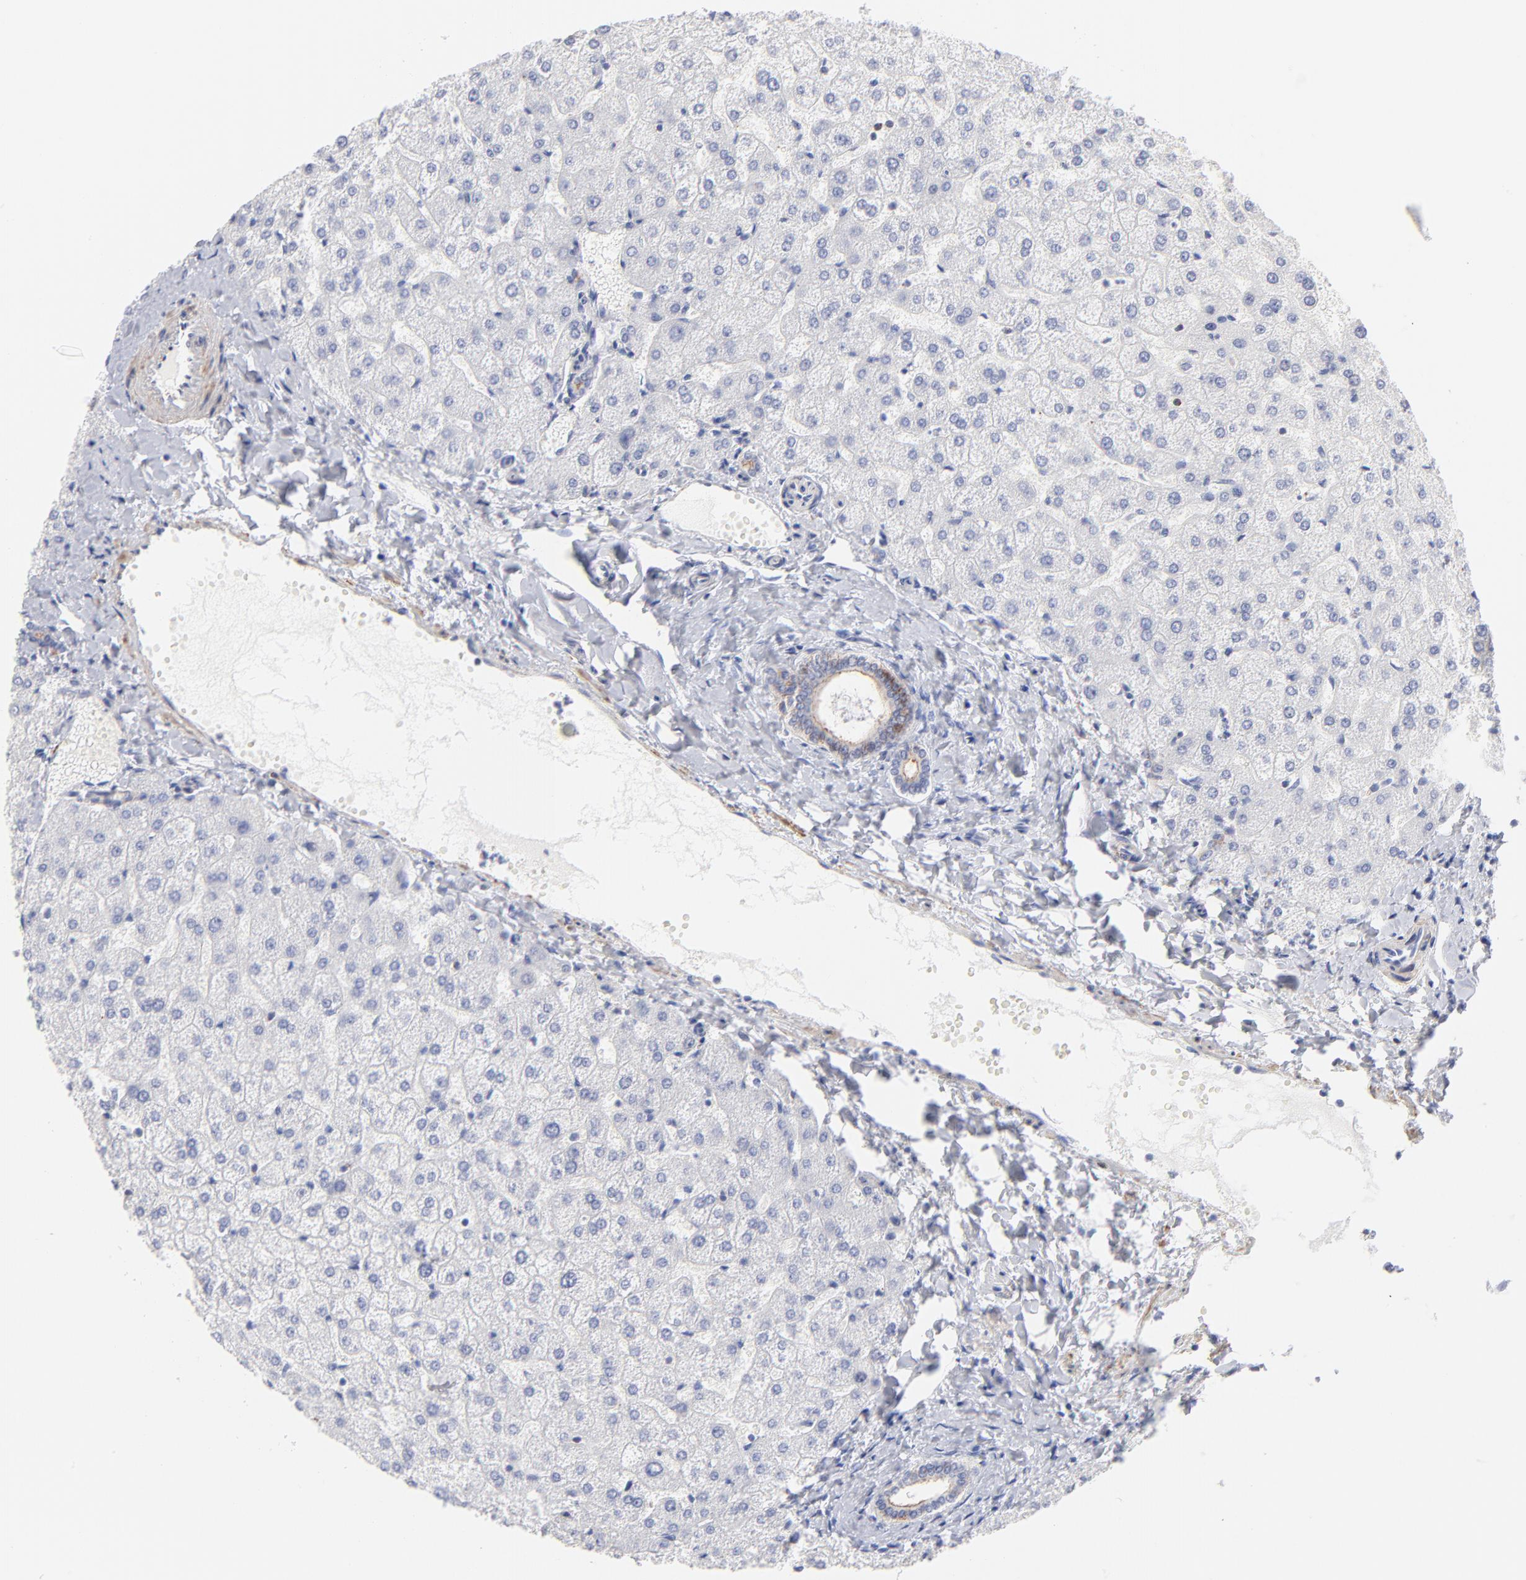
{"staining": {"intensity": "weak", "quantity": ">75%", "location": "cytoplasmic/membranous"}, "tissue": "liver", "cell_type": "Cholangiocytes", "image_type": "normal", "snomed": [{"axis": "morphology", "description": "Normal tissue, NOS"}, {"axis": "topography", "description": "Liver"}], "caption": "Immunohistochemistry (IHC) image of unremarkable human liver stained for a protein (brown), which displays low levels of weak cytoplasmic/membranous staining in approximately >75% of cholangiocytes.", "gene": "ACTA2", "patient": {"sex": "female", "age": 32}}